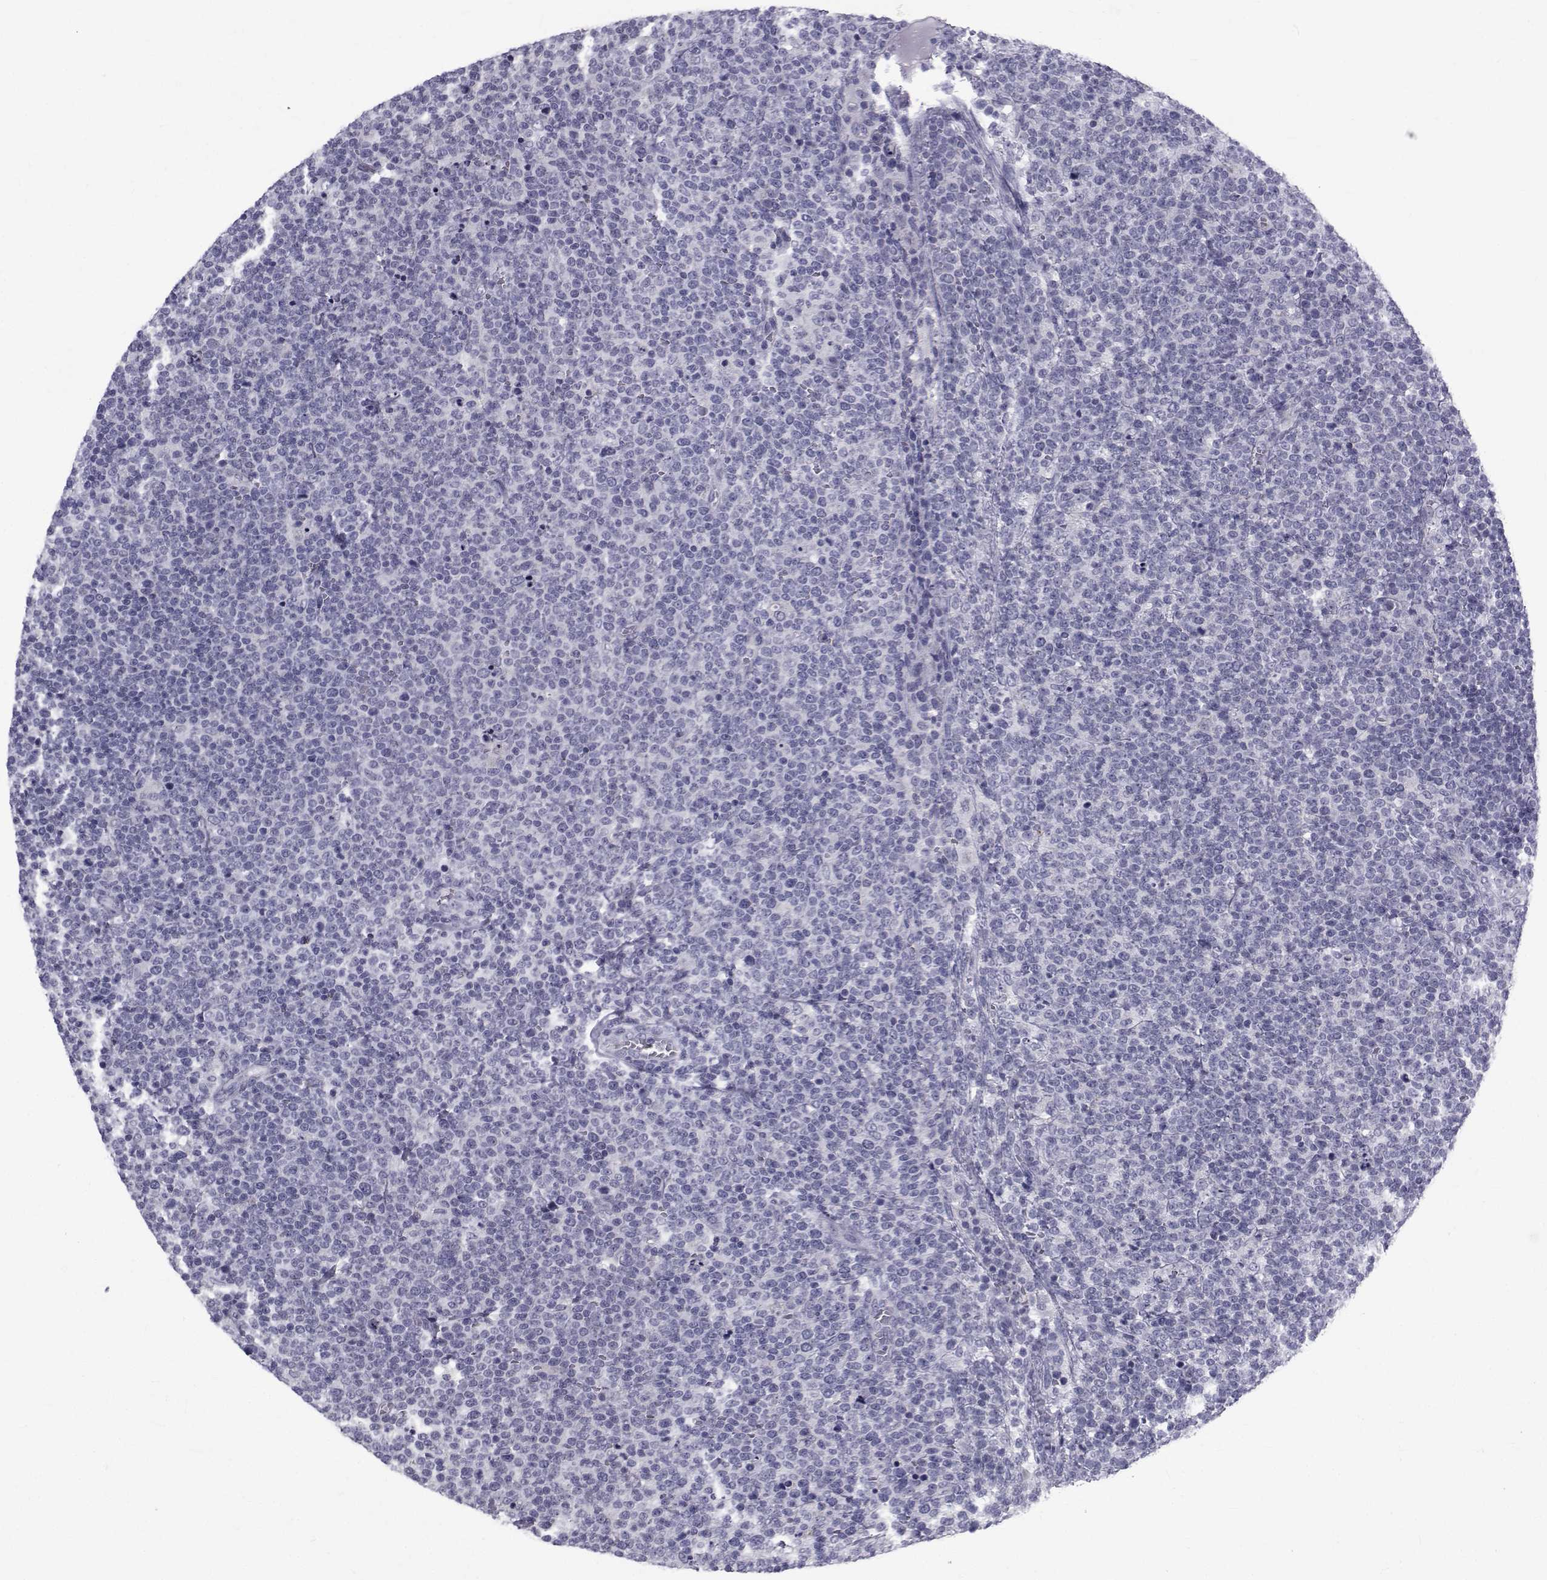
{"staining": {"intensity": "negative", "quantity": "none", "location": "none"}, "tissue": "lymphoma", "cell_type": "Tumor cells", "image_type": "cancer", "snomed": [{"axis": "morphology", "description": "Malignant lymphoma, non-Hodgkin's type, High grade"}, {"axis": "topography", "description": "Lymph node"}], "caption": "IHC photomicrograph of high-grade malignant lymphoma, non-Hodgkin's type stained for a protein (brown), which demonstrates no expression in tumor cells. (Stains: DAB (3,3'-diaminobenzidine) immunohistochemistry (IHC) with hematoxylin counter stain, Microscopy: brightfield microscopy at high magnification).", "gene": "FDXR", "patient": {"sex": "male", "age": 61}}